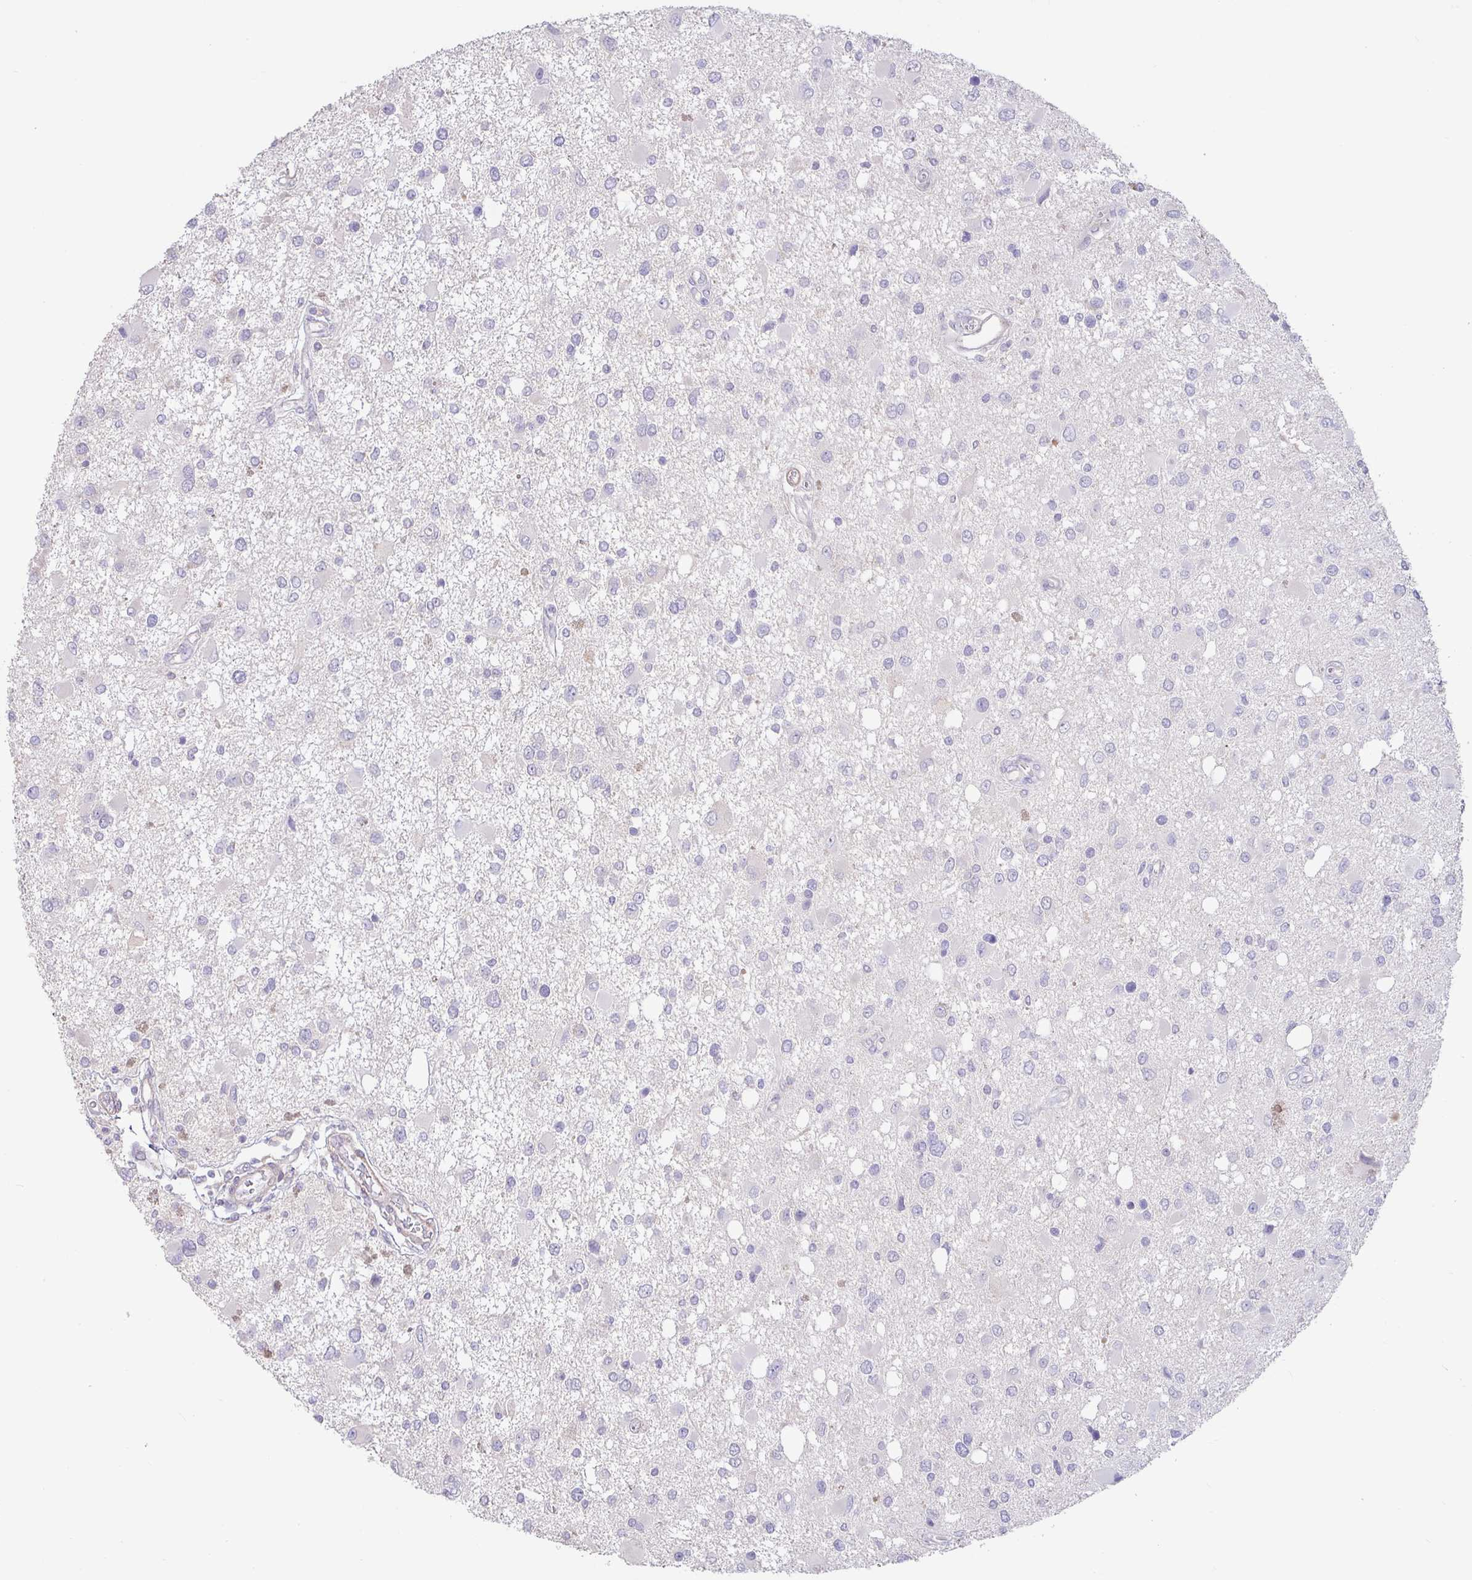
{"staining": {"intensity": "negative", "quantity": "none", "location": "none"}, "tissue": "glioma", "cell_type": "Tumor cells", "image_type": "cancer", "snomed": [{"axis": "morphology", "description": "Glioma, malignant, High grade"}, {"axis": "topography", "description": "Brain"}], "caption": "Immunohistochemistry of human high-grade glioma (malignant) shows no staining in tumor cells.", "gene": "PYGM", "patient": {"sex": "male", "age": 53}}